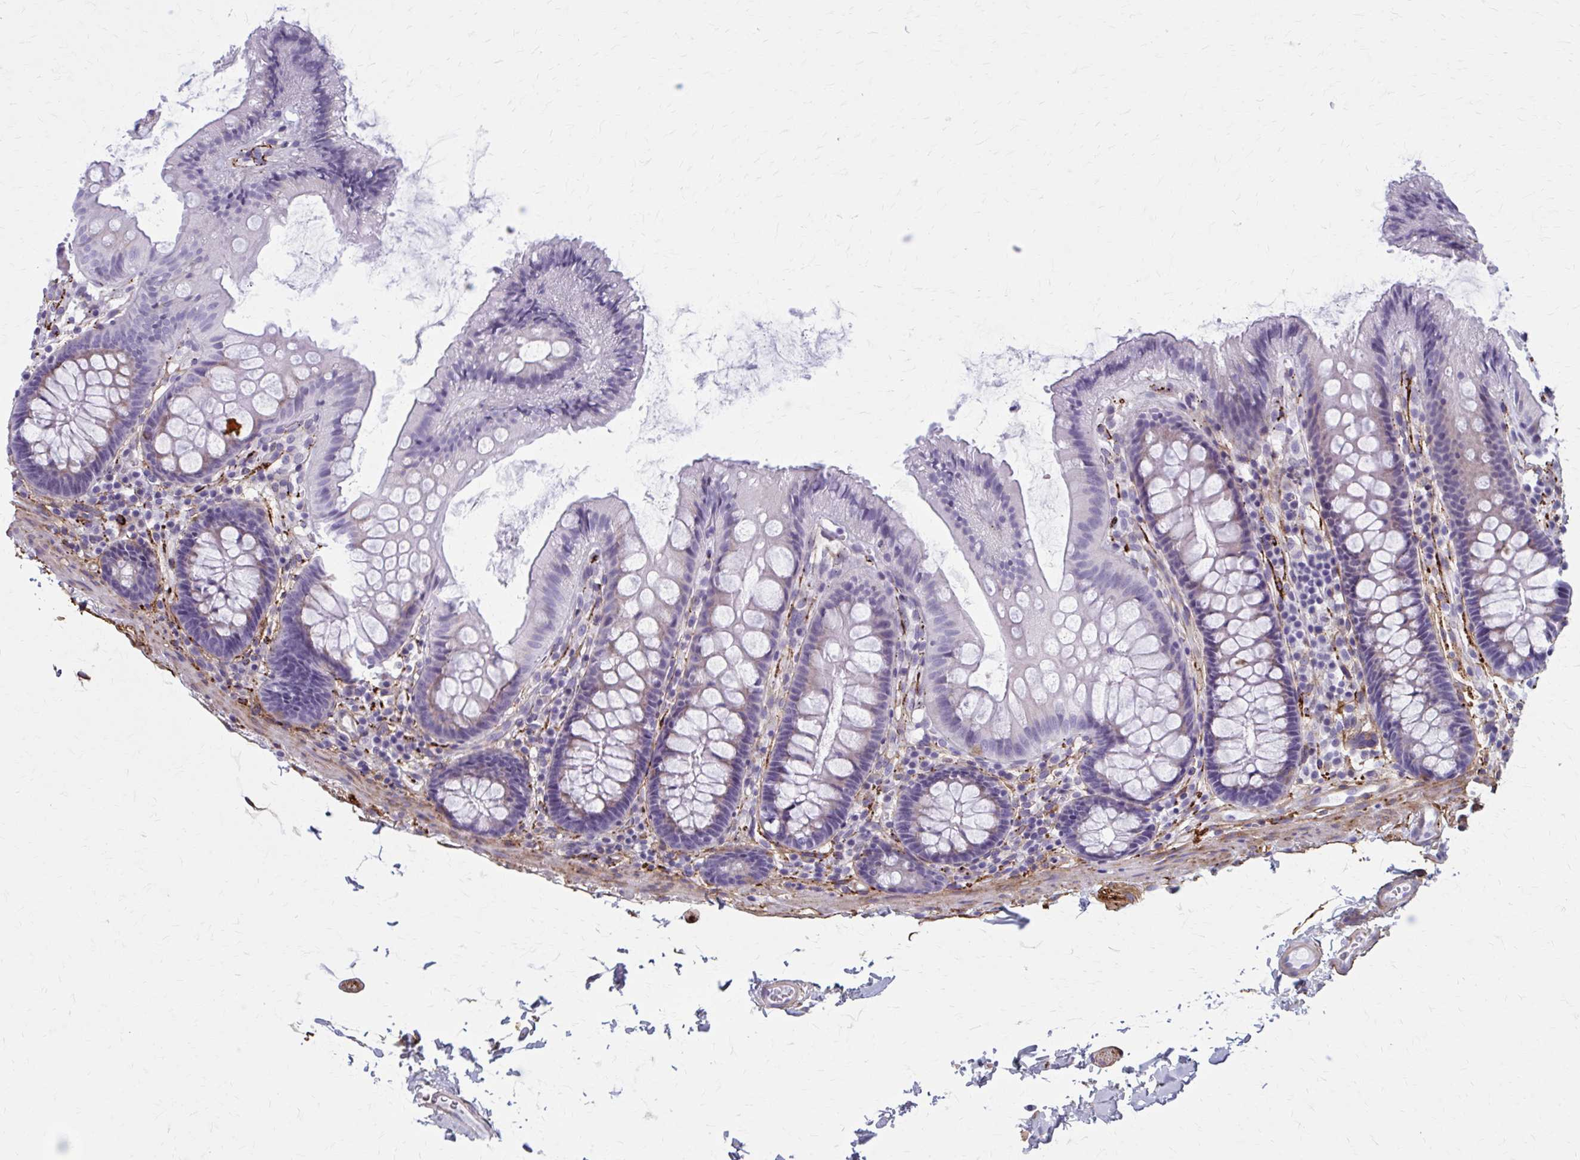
{"staining": {"intensity": "moderate", "quantity": "25%-75%", "location": "cytoplasmic/membranous"}, "tissue": "colon", "cell_type": "Endothelial cells", "image_type": "normal", "snomed": [{"axis": "morphology", "description": "Normal tissue, NOS"}, {"axis": "topography", "description": "Colon"}], "caption": "Immunohistochemistry (DAB) staining of normal human colon displays moderate cytoplasmic/membranous protein staining in about 25%-75% of endothelial cells. (IHC, brightfield microscopy, high magnification).", "gene": "AKAP12", "patient": {"sex": "male", "age": 84}}